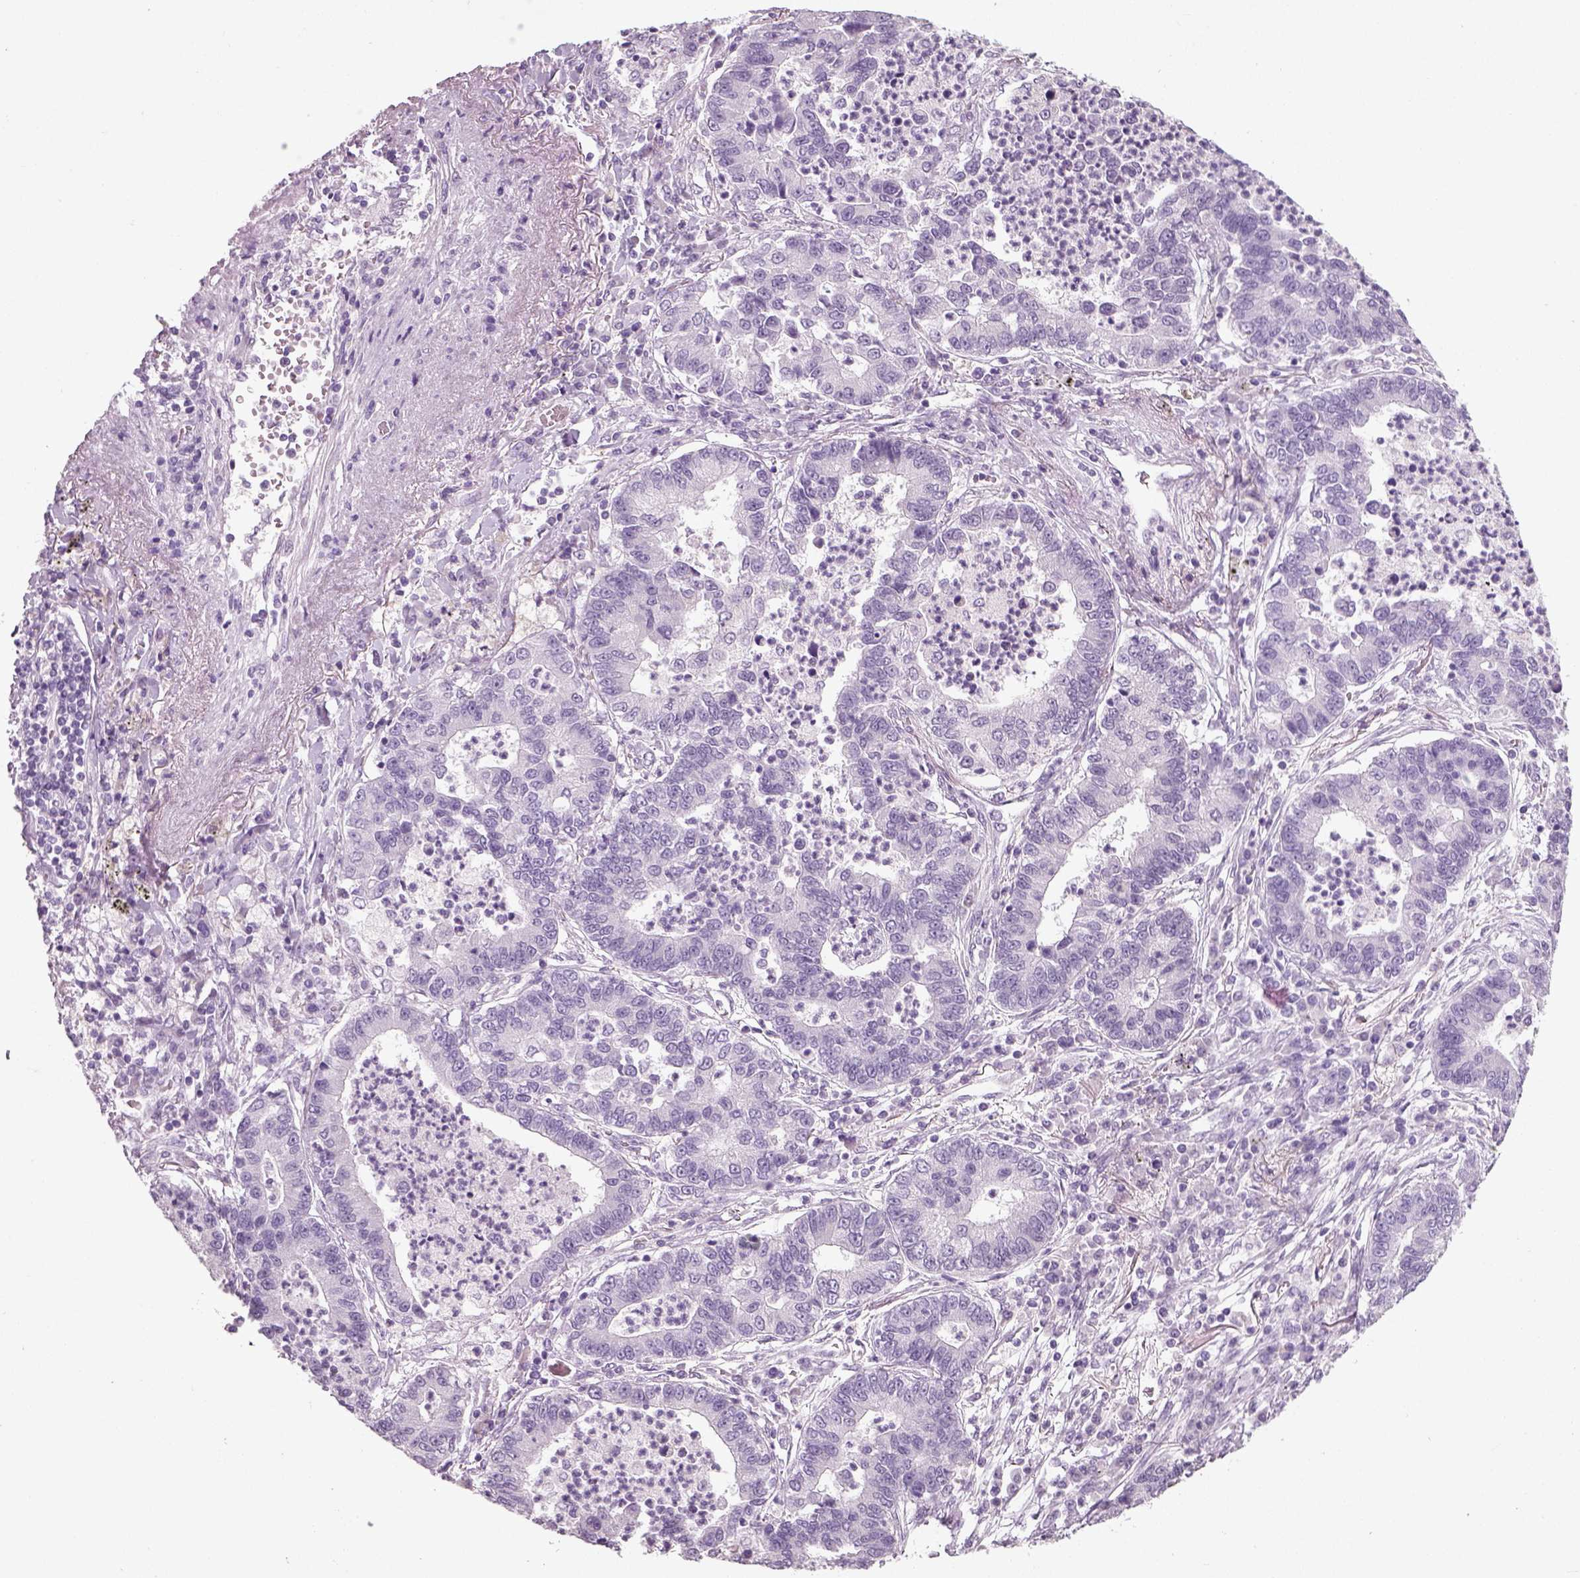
{"staining": {"intensity": "negative", "quantity": "none", "location": "none"}, "tissue": "lung cancer", "cell_type": "Tumor cells", "image_type": "cancer", "snomed": [{"axis": "morphology", "description": "Adenocarcinoma, NOS"}, {"axis": "topography", "description": "Lung"}], "caption": "The immunohistochemistry photomicrograph has no significant positivity in tumor cells of adenocarcinoma (lung) tissue.", "gene": "SLC6A2", "patient": {"sex": "female", "age": 57}}